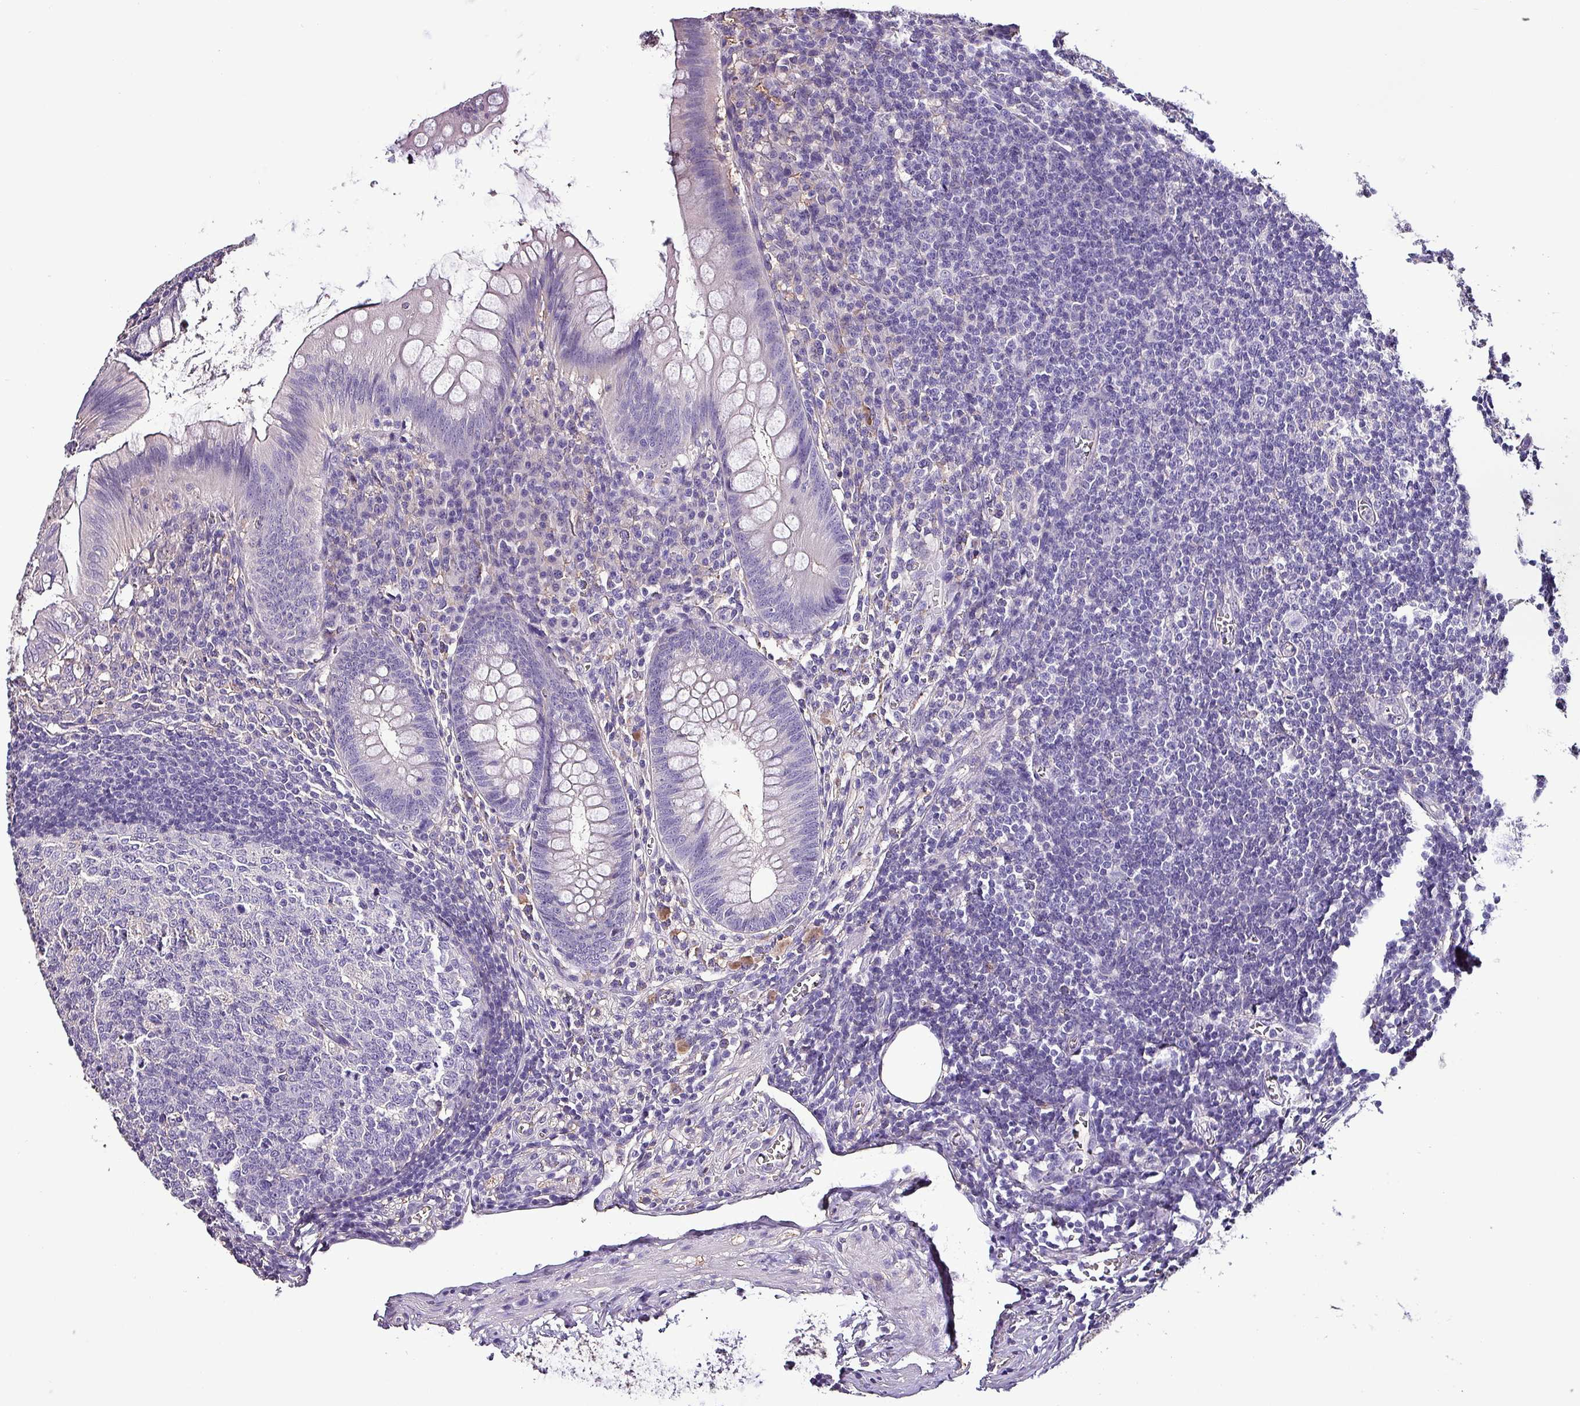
{"staining": {"intensity": "negative", "quantity": "none", "location": "none"}, "tissue": "appendix", "cell_type": "Glandular cells", "image_type": "normal", "snomed": [{"axis": "morphology", "description": "Normal tissue, NOS"}, {"axis": "topography", "description": "Appendix"}], "caption": "Protein analysis of normal appendix displays no significant expression in glandular cells. Nuclei are stained in blue.", "gene": "HTRA4", "patient": {"sex": "male", "age": 56}}